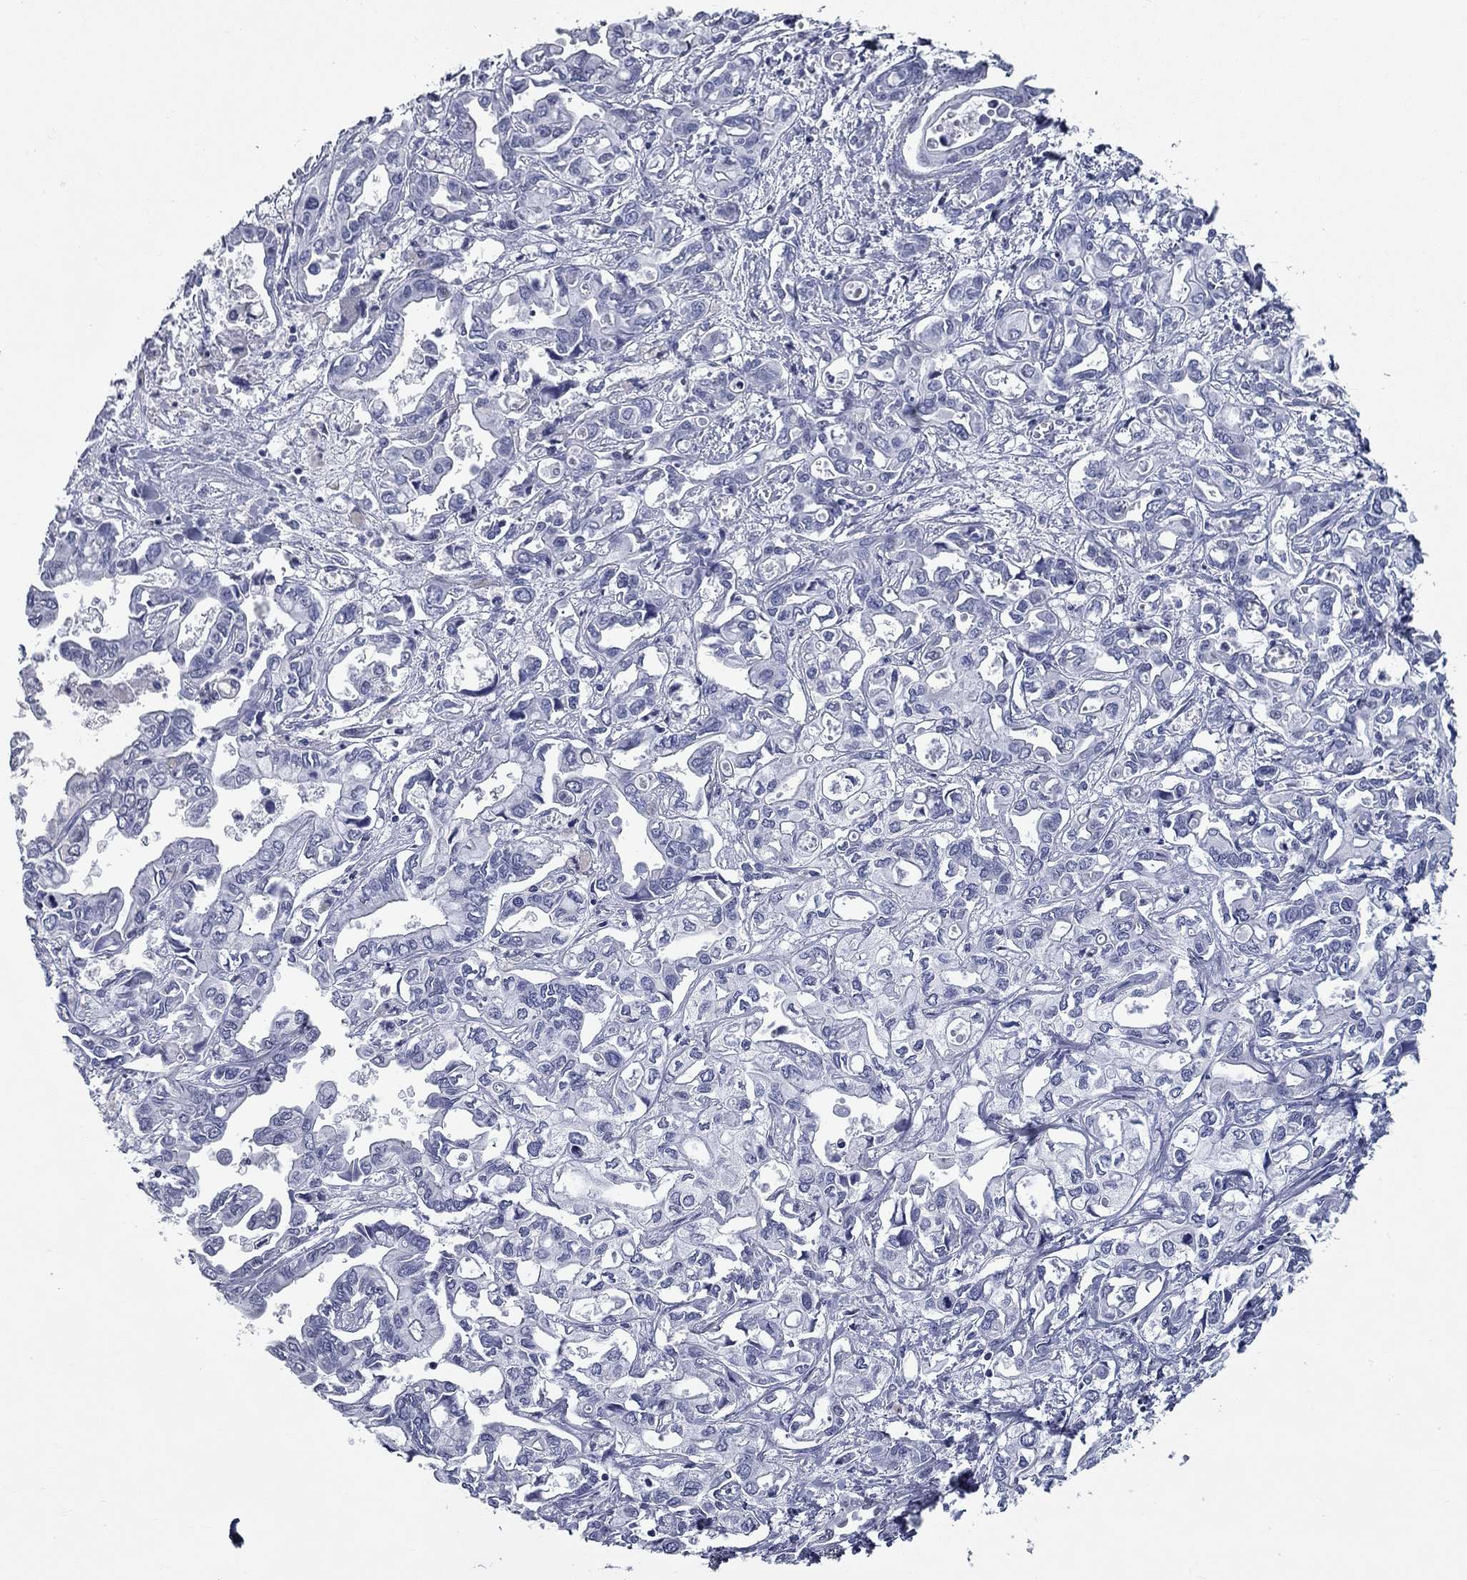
{"staining": {"intensity": "negative", "quantity": "none", "location": "none"}, "tissue": "liver cancer", "cell_type": "Tumor cells", "image_type": "cancer", "snomed": [{"axis": "morphology", "description": "Cholangiocarcinoma"}, {"axis": "topography", "description": "Liver"}], "caption": "There is no significant staining in tumor cells of liver cancer.", "gene": "ASF1B", "patient": {"sex": "female", "age": 64}}